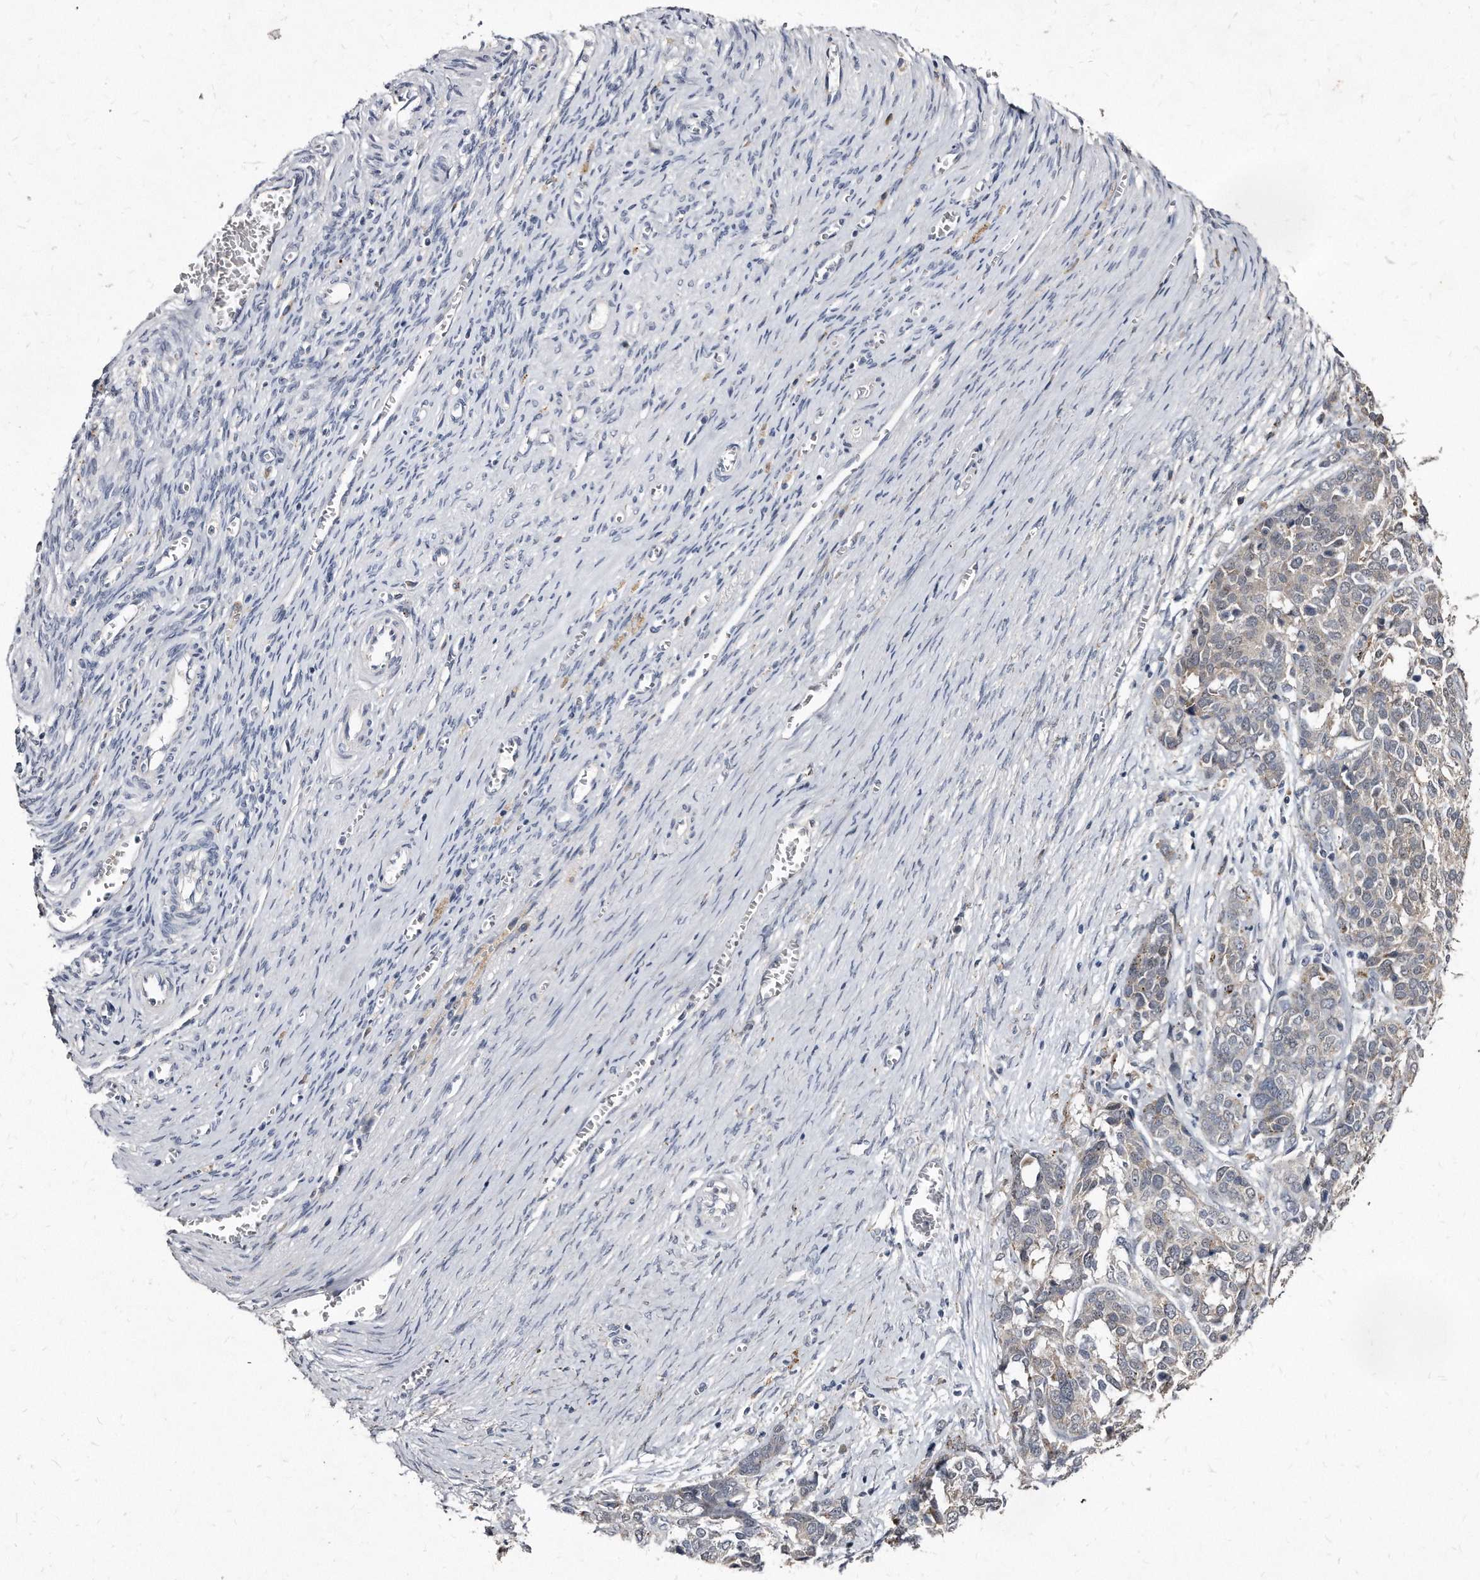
{"staining": {"intensity": "negative", "quantity": "none", "location": "none"}, "tissue": "ovarian cancer", "cell_type": "Tumor cells", "image_type": "cancer", "snomed": [{"axis": "morphology", "description": "Cystadenocarcinoma, serous, NOS"}, {"axis": "topography", "description": "Ovary"}], "caption": "DAB (3,3'-diaminobenzidine) immunohistochemical staining of human serous cystadenocarcinoma (ovarian) demonstrates no significant positivity in tumor cells.", "gene": "KLHDC3", "patient": {"sex": "female", "age": 44}}